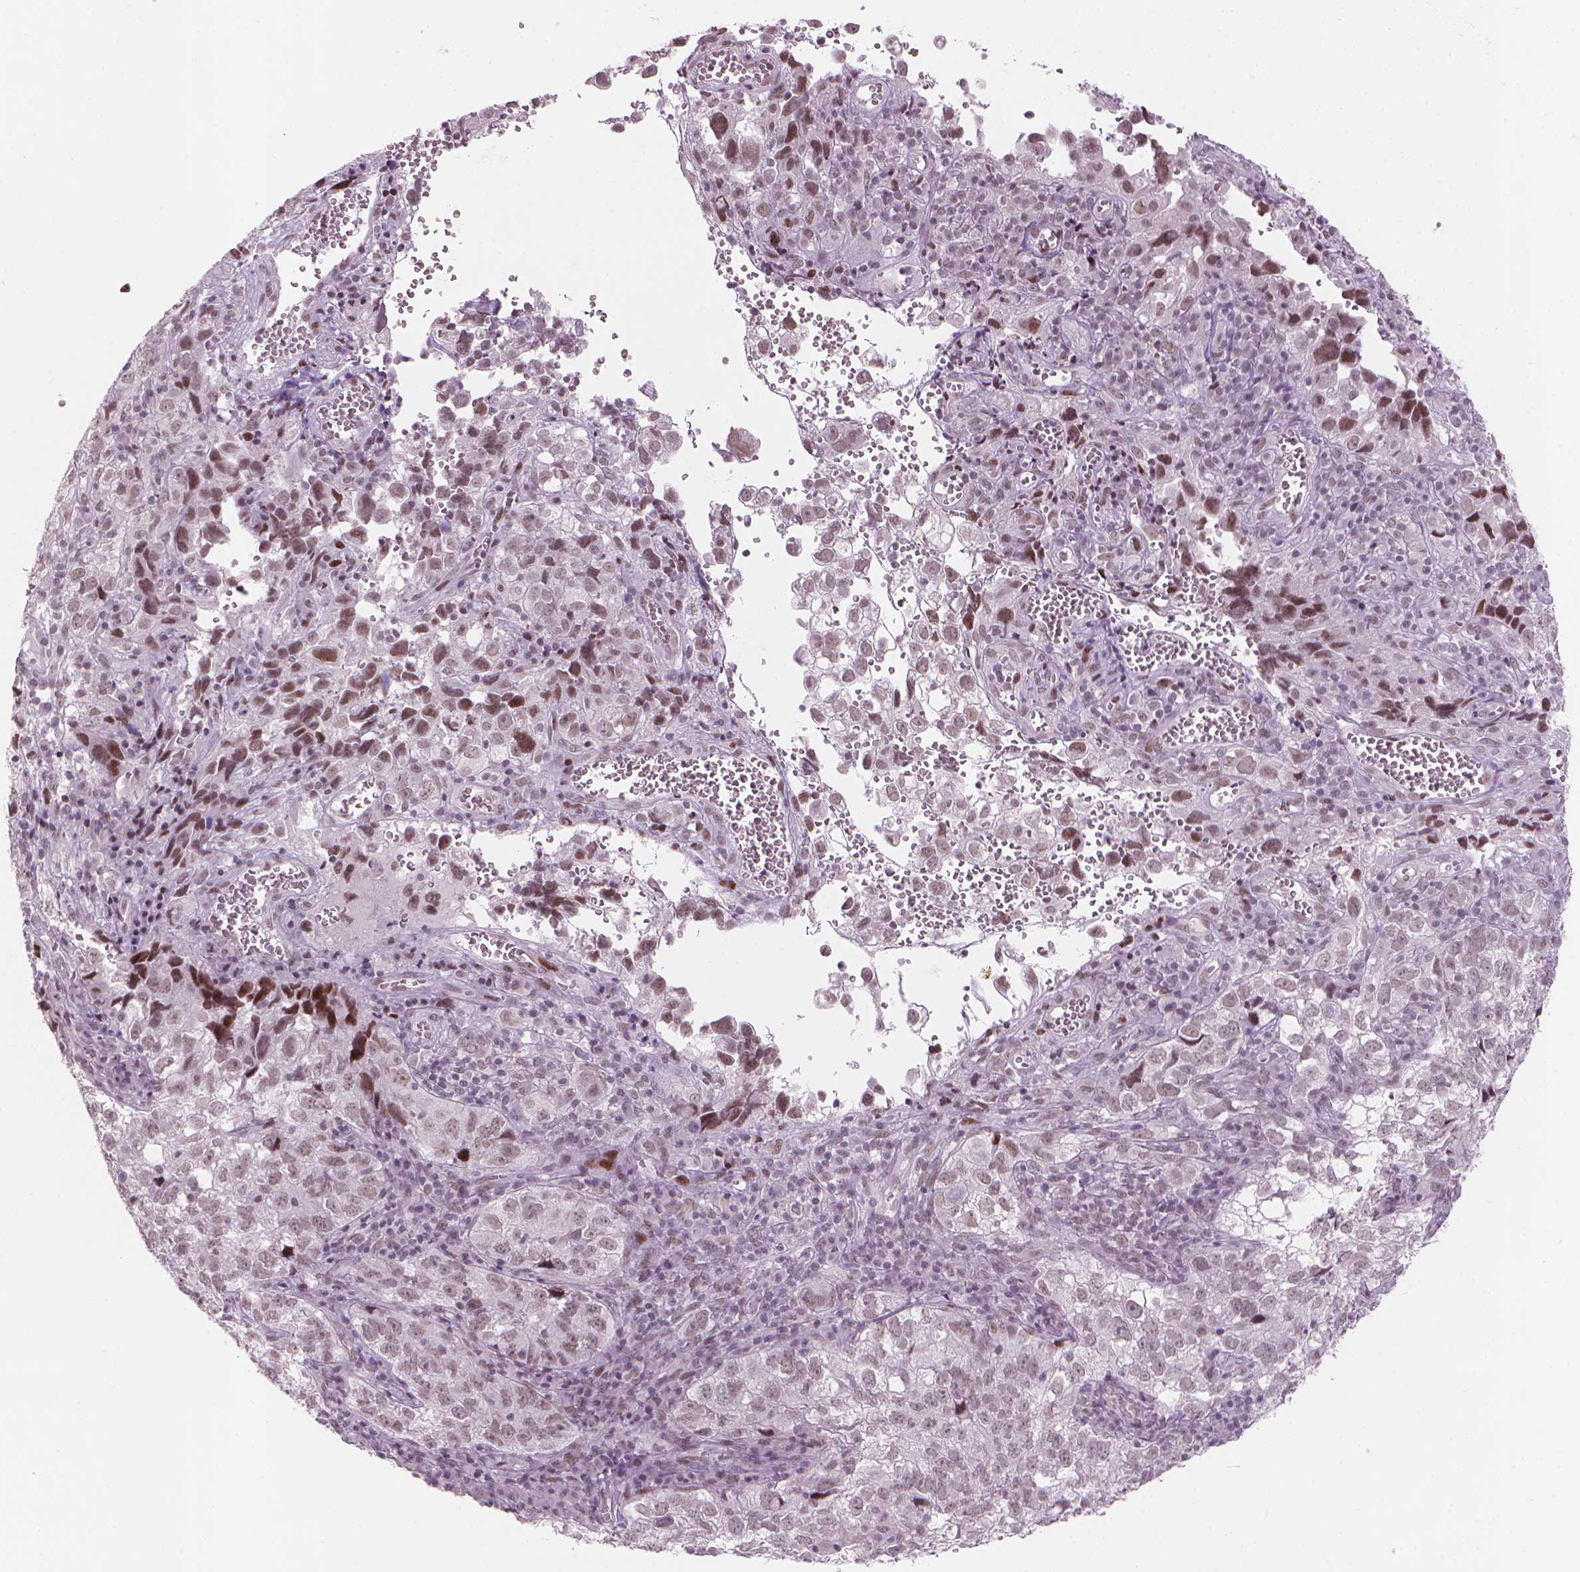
{"staining": {"intensity": "moderate", "quantity": ">75%", "location": "nuclear"}, "tissue": "cervical cancer", "cell_type": "Tumor cells", "image_type": "cancer", "snomed": [{"axis": "morphology", "description": "Squamous cell carcinoma, NOS"}, {"axis": "topography", "description": "Cervix"}], "caption": "Tumor cells demonstrate medium levels of moderate nuclear staining in approximately >75% of cells in human cervical cancer (squamous cell carcinoma).", "gene": "HES7", "patient": {"sex": "female", "age": 55}}